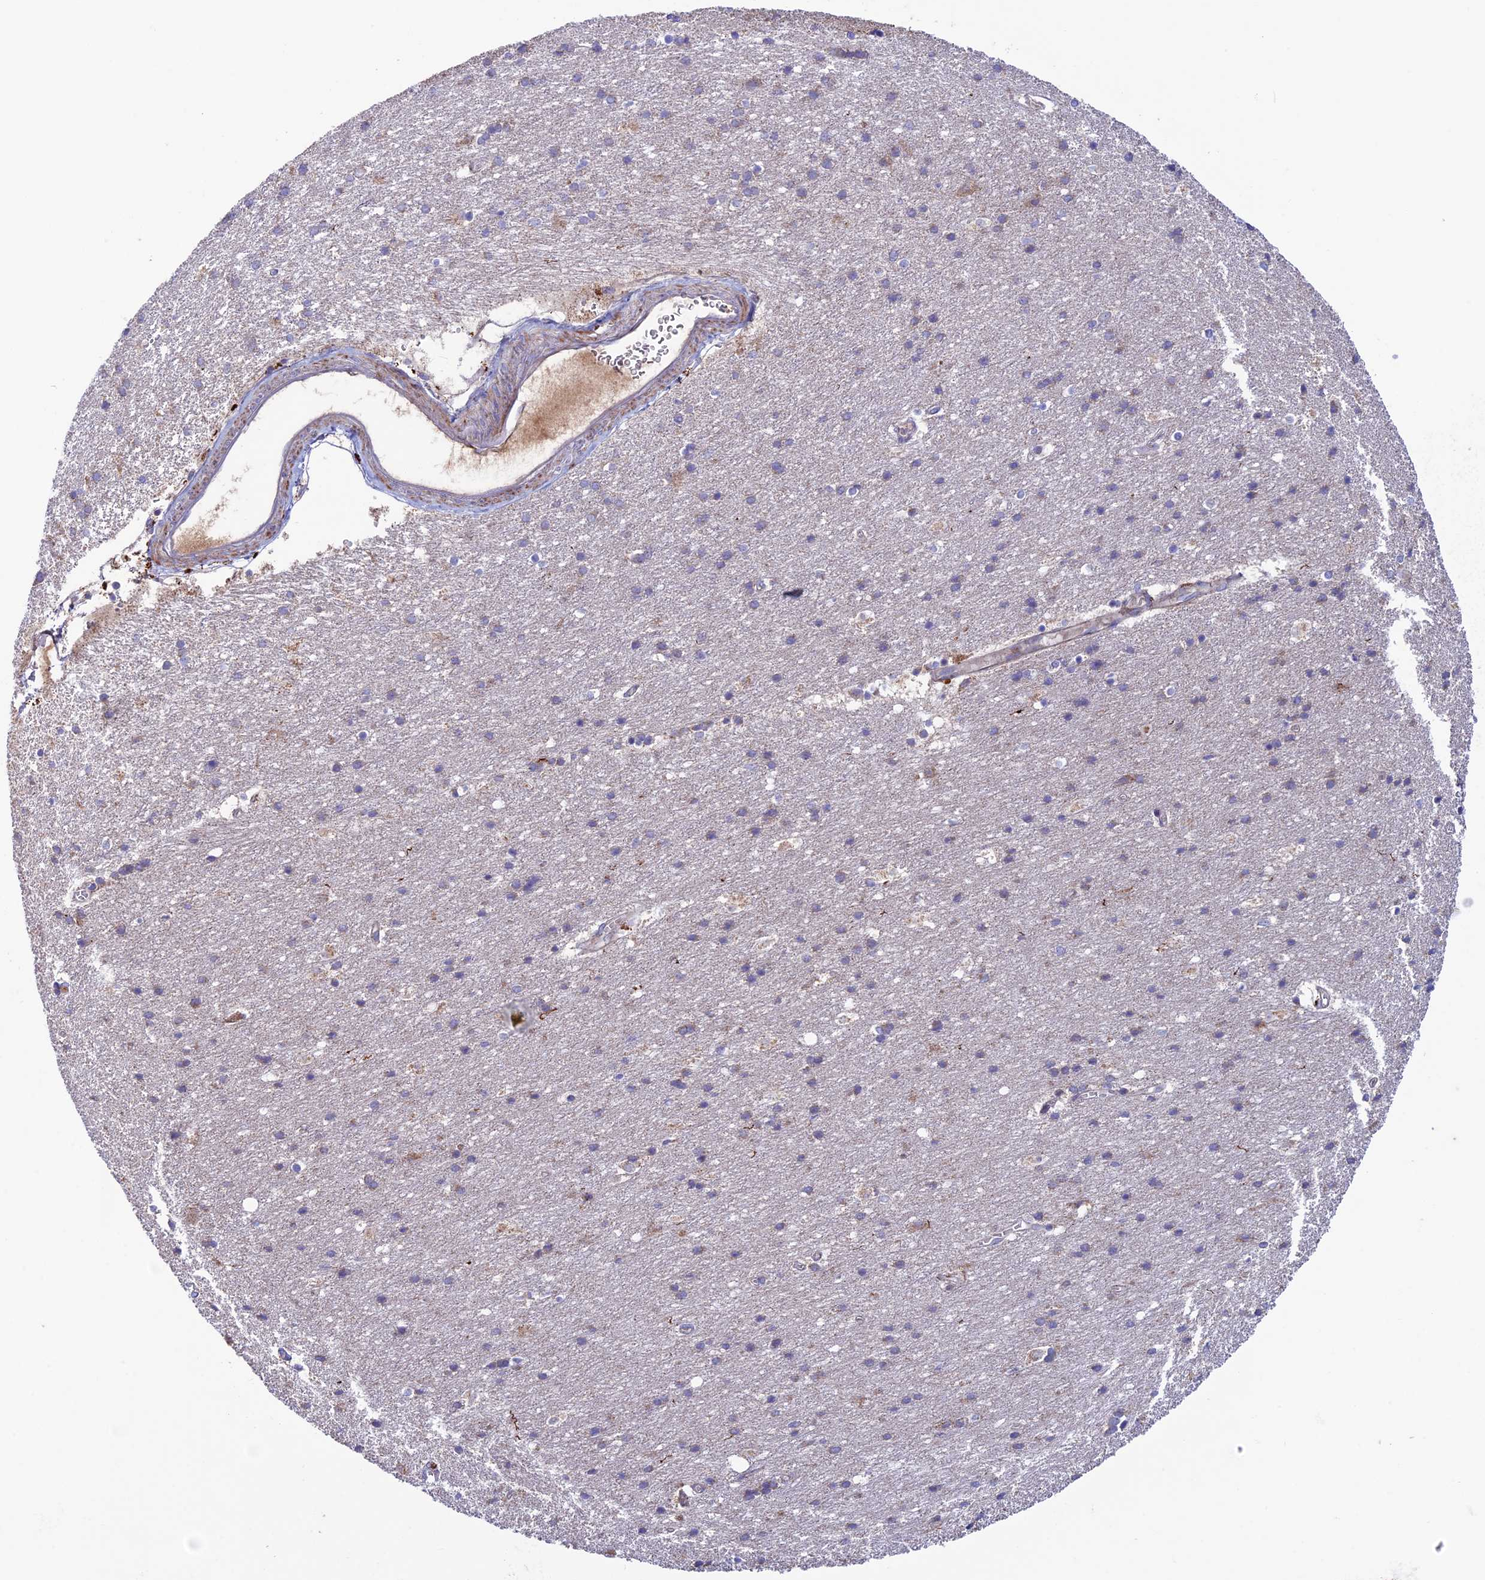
{"staining": {"intensity": "negative", "quantity": "none", "location": "none"}, "tissue": "cerebral cortex", "cell_type": "Endothelial cells", "image_type": "normal", "snomed": [{"axis": "morphology", "description": "Normal tissue, NOS"}, {"axis": "topography", "description": "Cerebral cortex"}], "caption": "Endothelial cells are negative for brown protein staining in benign cerebral cortex. (Stains: DAB immunohistochemistry (IHC) with hematoxylin counter stain, Microscopy: brightfield microscopy at high magnification).", "gene": "SLC15A5", "patient": {"sex": "male", "age": 54}}